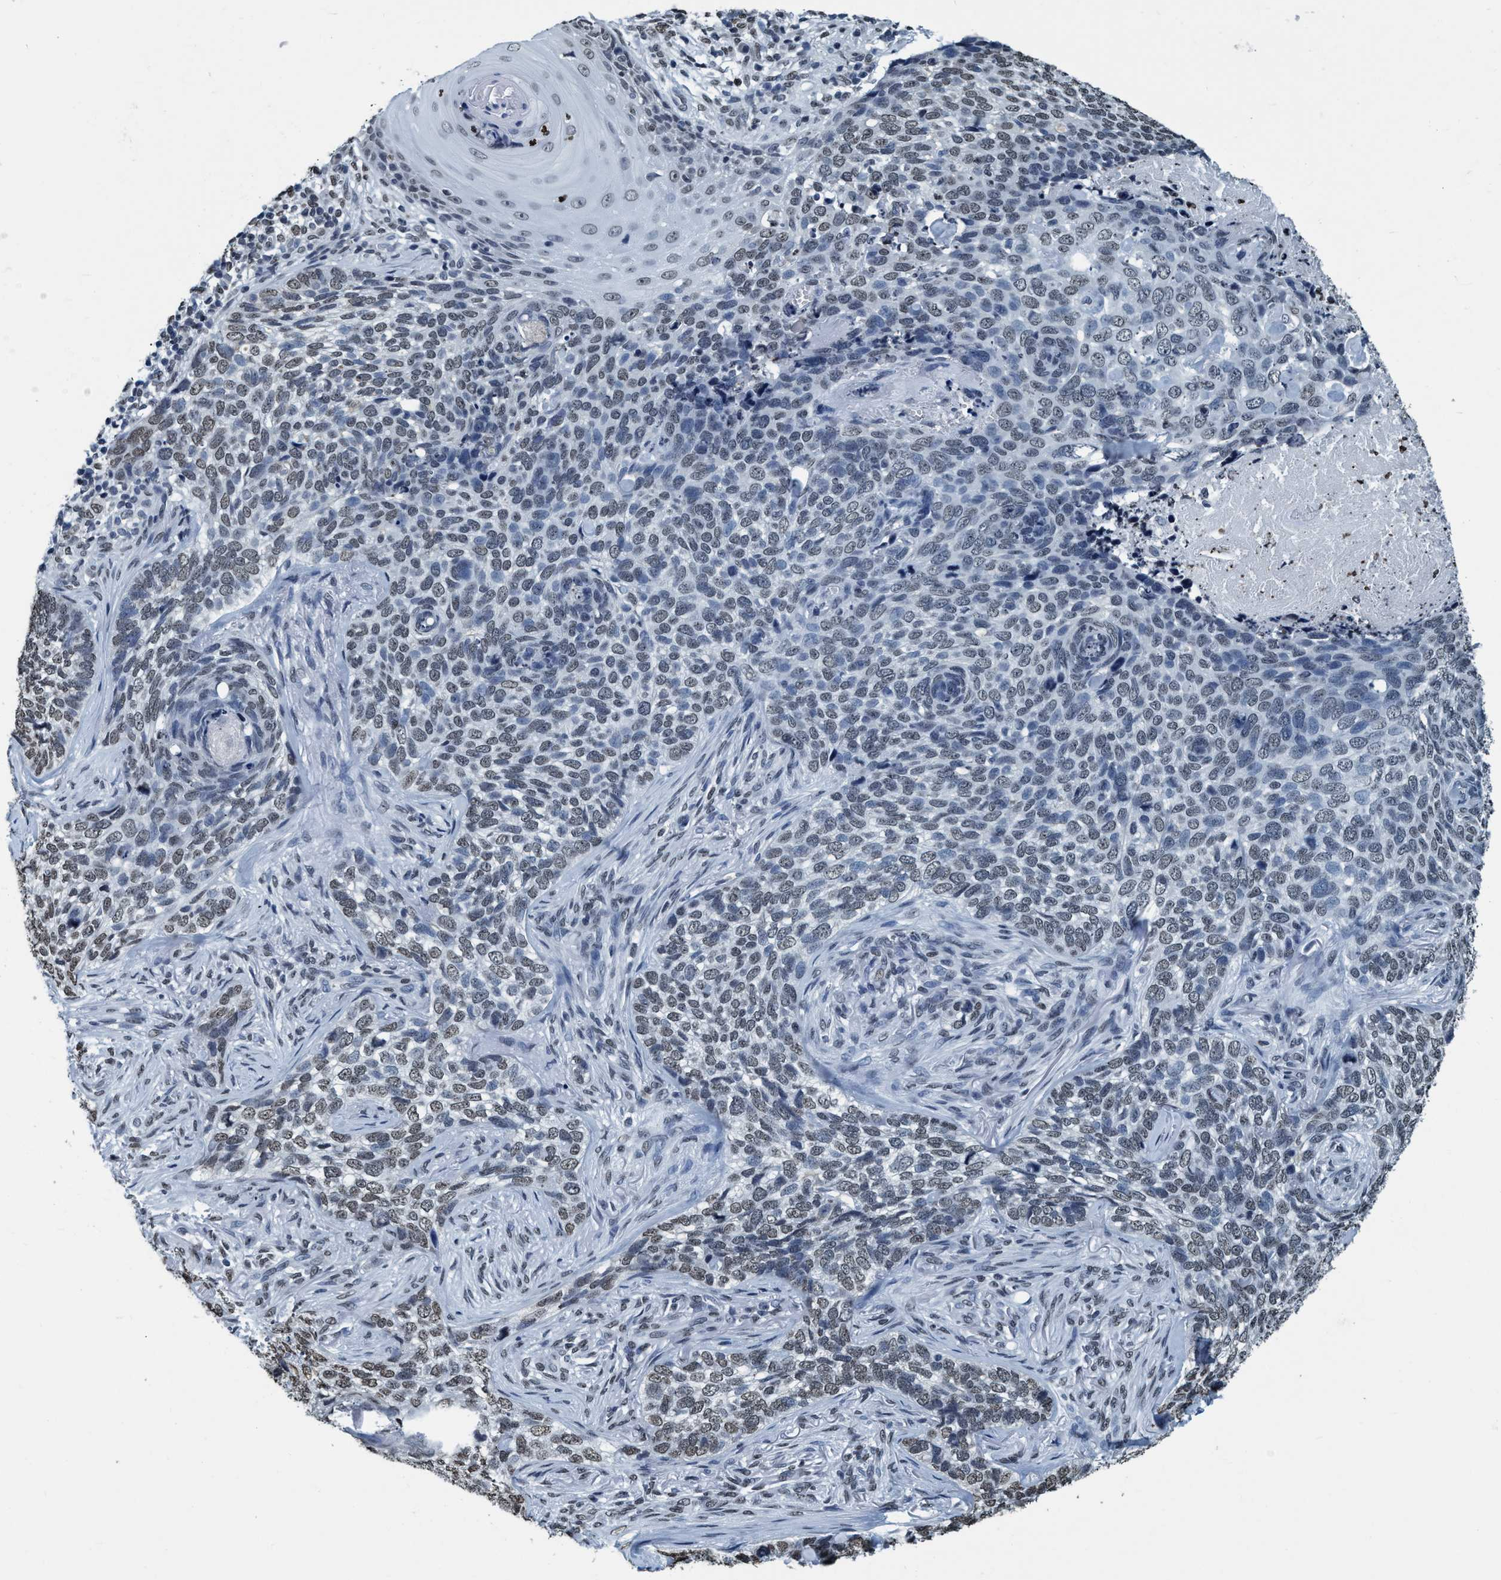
{"staining": {"intensity": "weak", "quantity": ">75%", "location": "nuclear"}, "tissue": "skin cancer", "cell_type": "Tumor cells", "image_type": "cancer", "snomed": [{"axis": "morphology", "description": "Basal cell carcinoma"}, {"axis": "topography", "description": "Skin"}], "caption": "Tumor cells exhibit weak nuclear expression in approximately >75% of cells in skin basal cell carcinoma.", "gene": "CCNE2", "patient": {"sex": "female", "age": 64}}